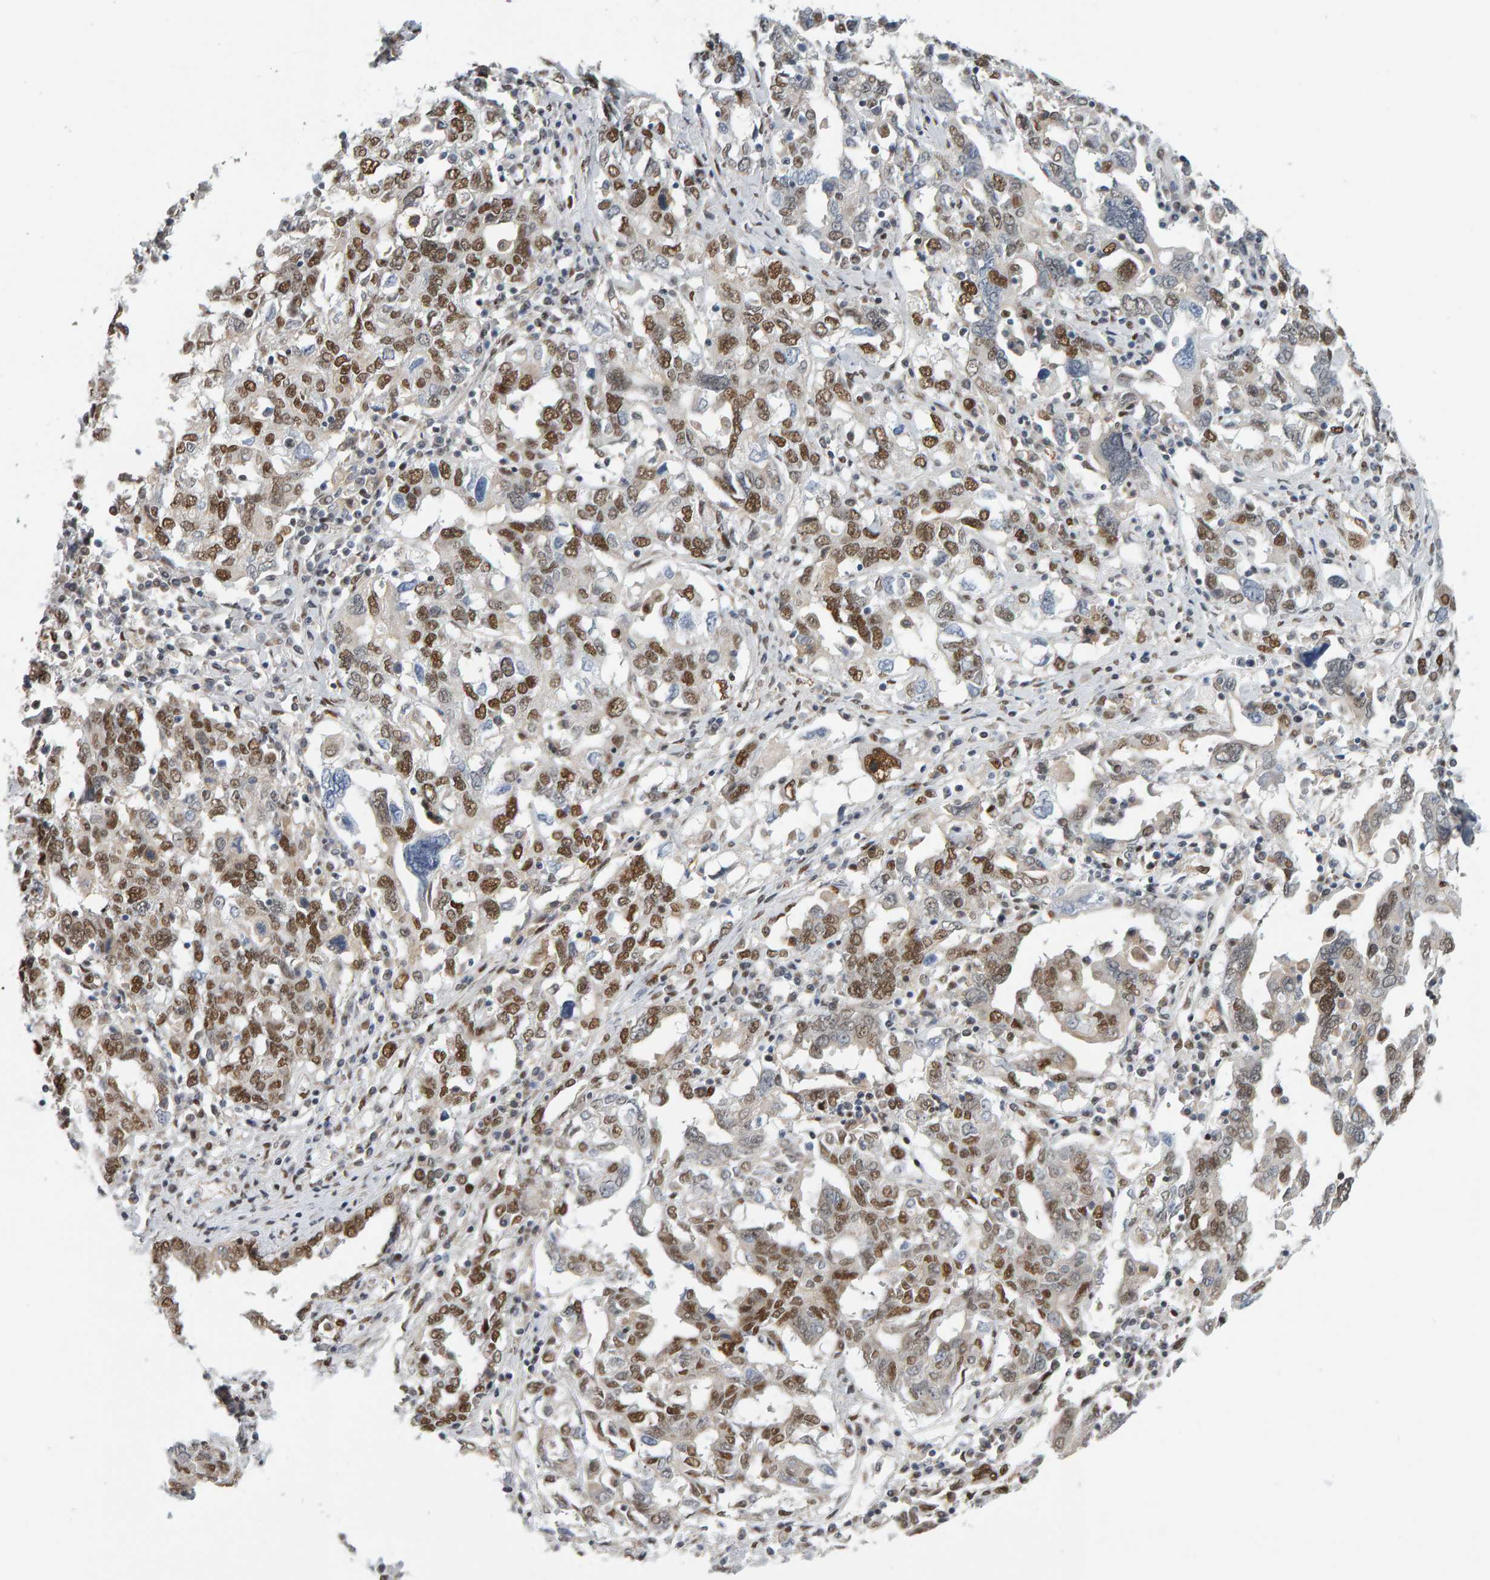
{"staining": {"intensity": "strong", "quantity": "25%-75%", "location": "nuclear"}, "tissue": "ovarian cancer", "cell_type": "Tumor cells", "image_type": "cancer", "snomed": [{"axis": "morphology", "description": "Carcinoma, endometroid"}, {"axis": "topography", "description": "Ovary"}], "caption": "Protein staining of ovarian cancer (endometroid carcinoma) tissue reveals strong nuclear positivity in about 25%-75% of tumor cells.", "gene": "ATF7IP", "patient": {"sex": "female", "age": 62}}